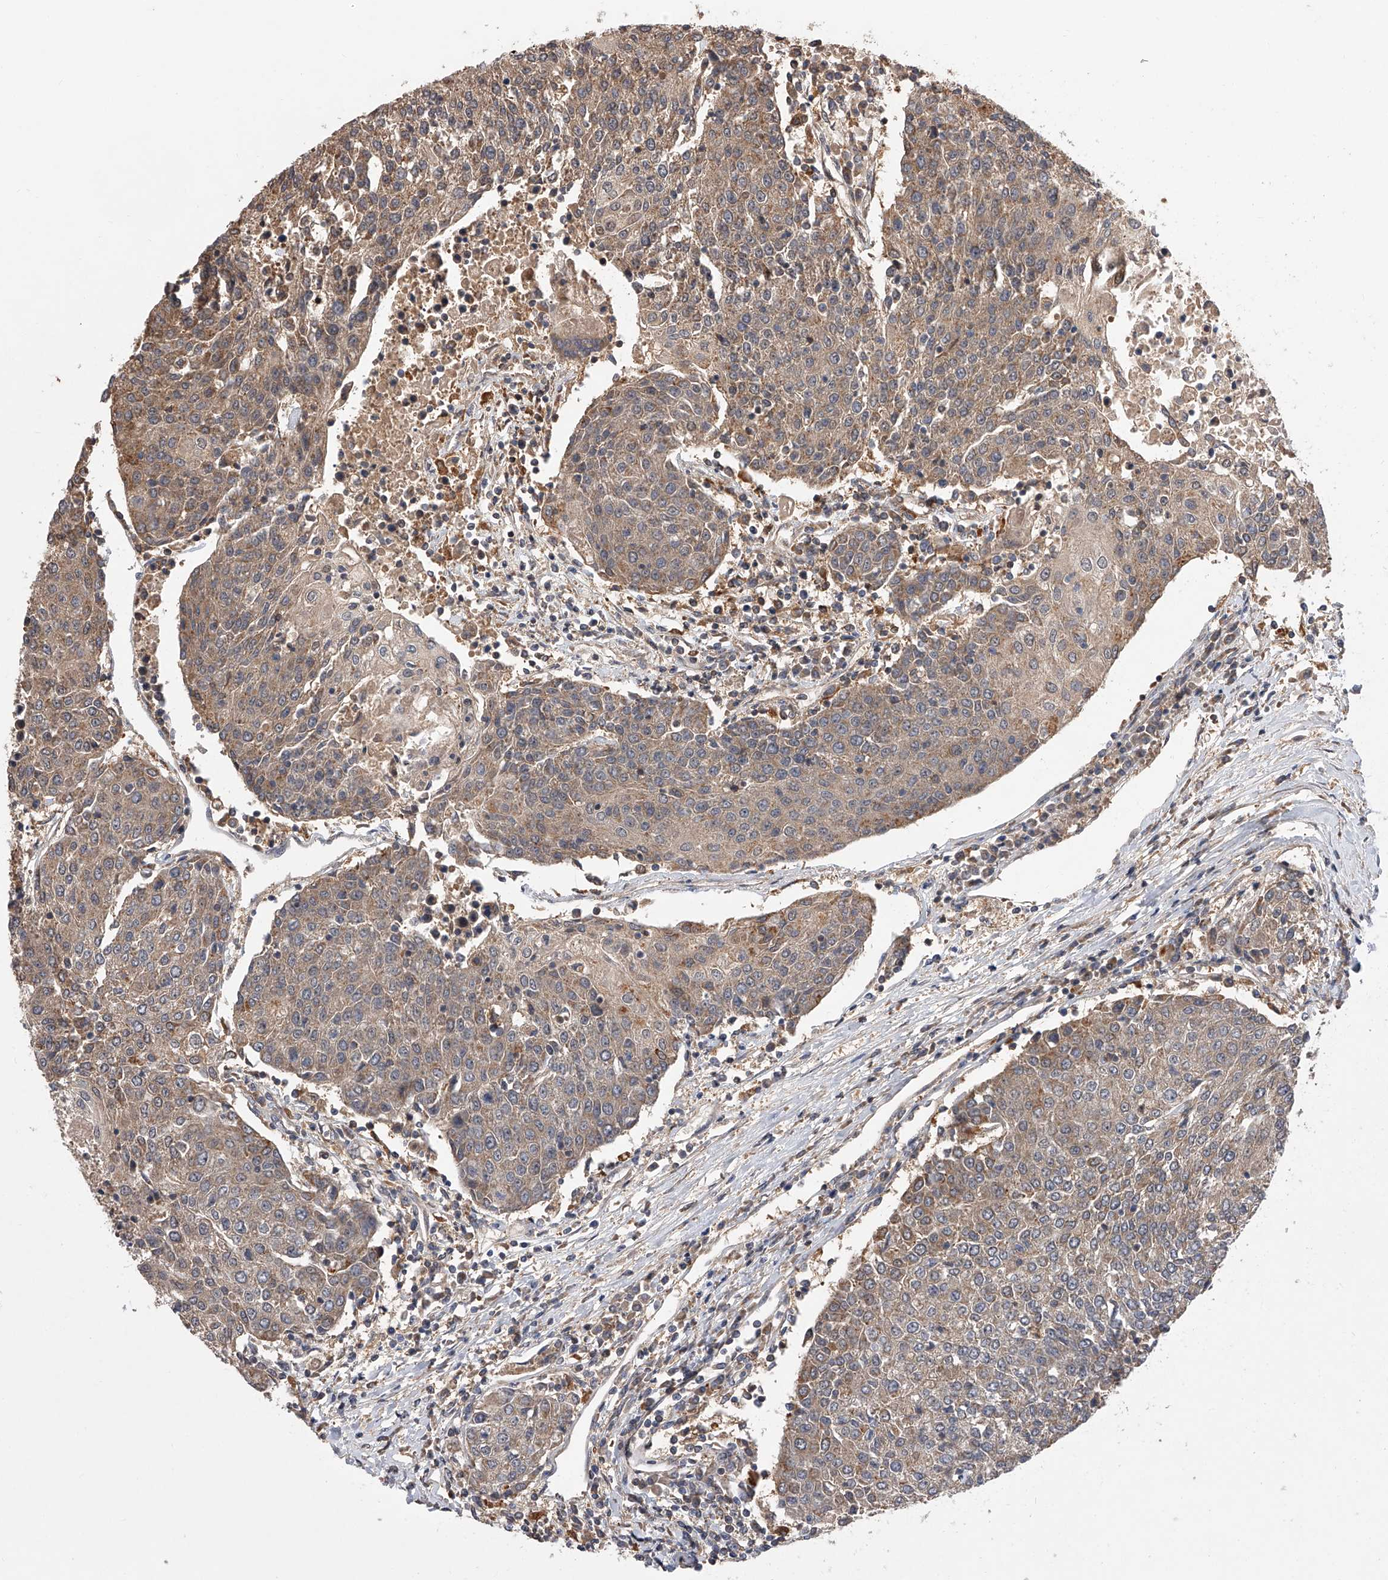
{"staining": {"intensity": "moderate", "quantity": ">75%", "location": "cytoplasmic/membranous"}, "tissue": "urothelial cancer", "cell_type": "Tumor cells", "image_type": "cancer", "snomed": [{"axis": "morphology", "description": "Urothelial carcinoma, High grade"}, {"axis": "topography", "description": "Urinary bladder"}], "caption": "Protein staining reveals moderate cytoplasmic/membranous staining in about >75% of tumor cells in high-grade urothelial carcinoma. The staining was performed using DAB to visualize the protein expression in brown, while the nuclei were stained in blue with hematoxylin (Magnification: 20x).", "gene": "GMDS", "patient": {"sex": "female", "age": 85}}